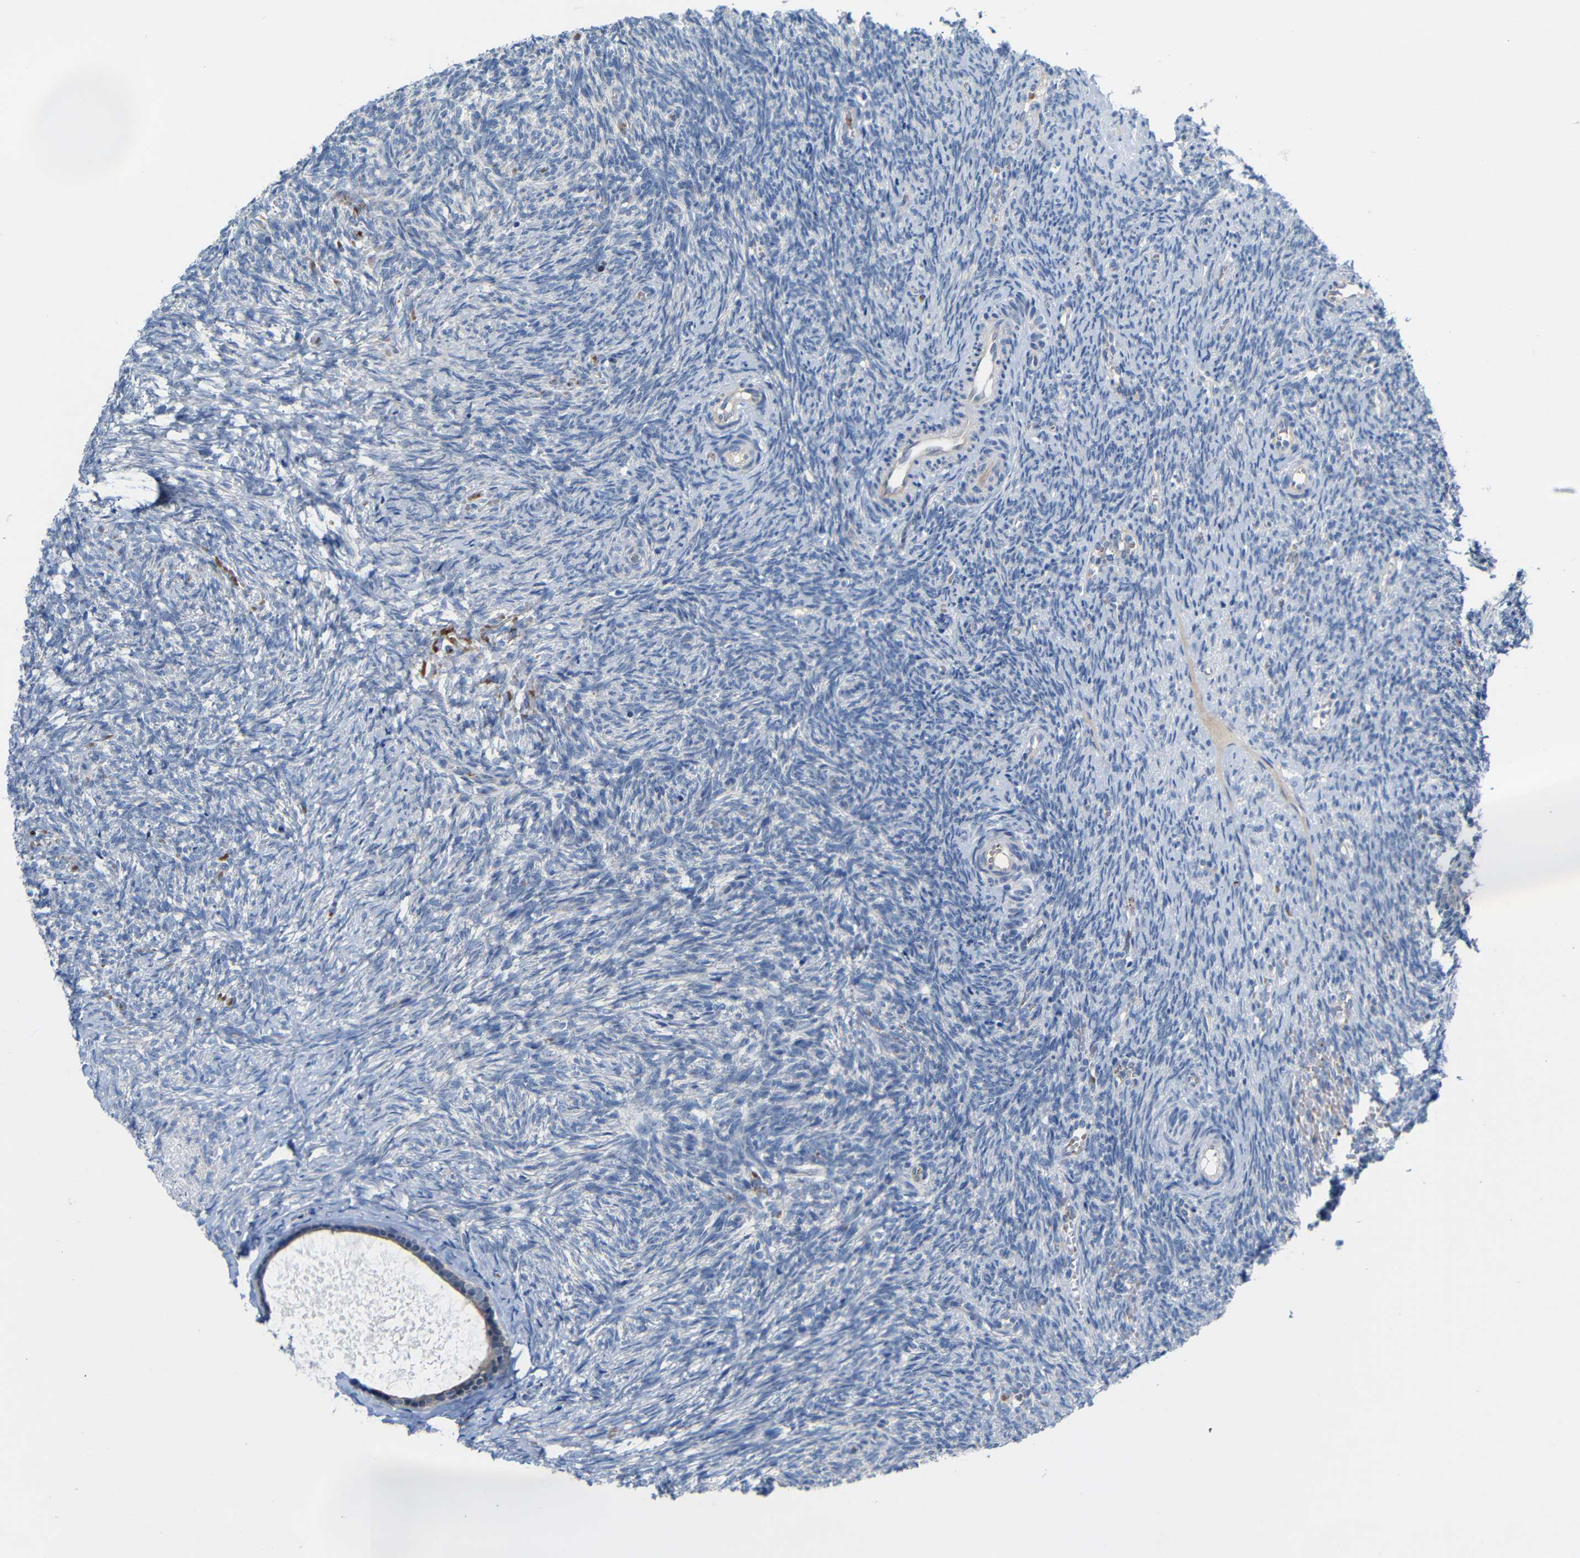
{"staining": {"intensity": "weak", "quantity": ">75%", "location": "cytoplasmic/membranous"}, "tissue": "ovary", "cell_type": "Follicle cells", "image_type": "normal", "snomed": [{"axis": "morphology", "description": "Normal tissue, NOS"}, {"axis": "topography", "description": "Ovary"}], "caption": "An IHC photomicrograph of benign tissue is shown. Protein staining in brown highlights weak cytoplasmic/membranous positivity in ovary within follicle cells. The protein is stained brown, and the nuclei are stained in blue (DAB (3,3'-diaminobenzidine) IHC with brightfield microscopy, high magnification).", "gene": "TBC1D32", "patient": {"sex": "female", "age": 41}}